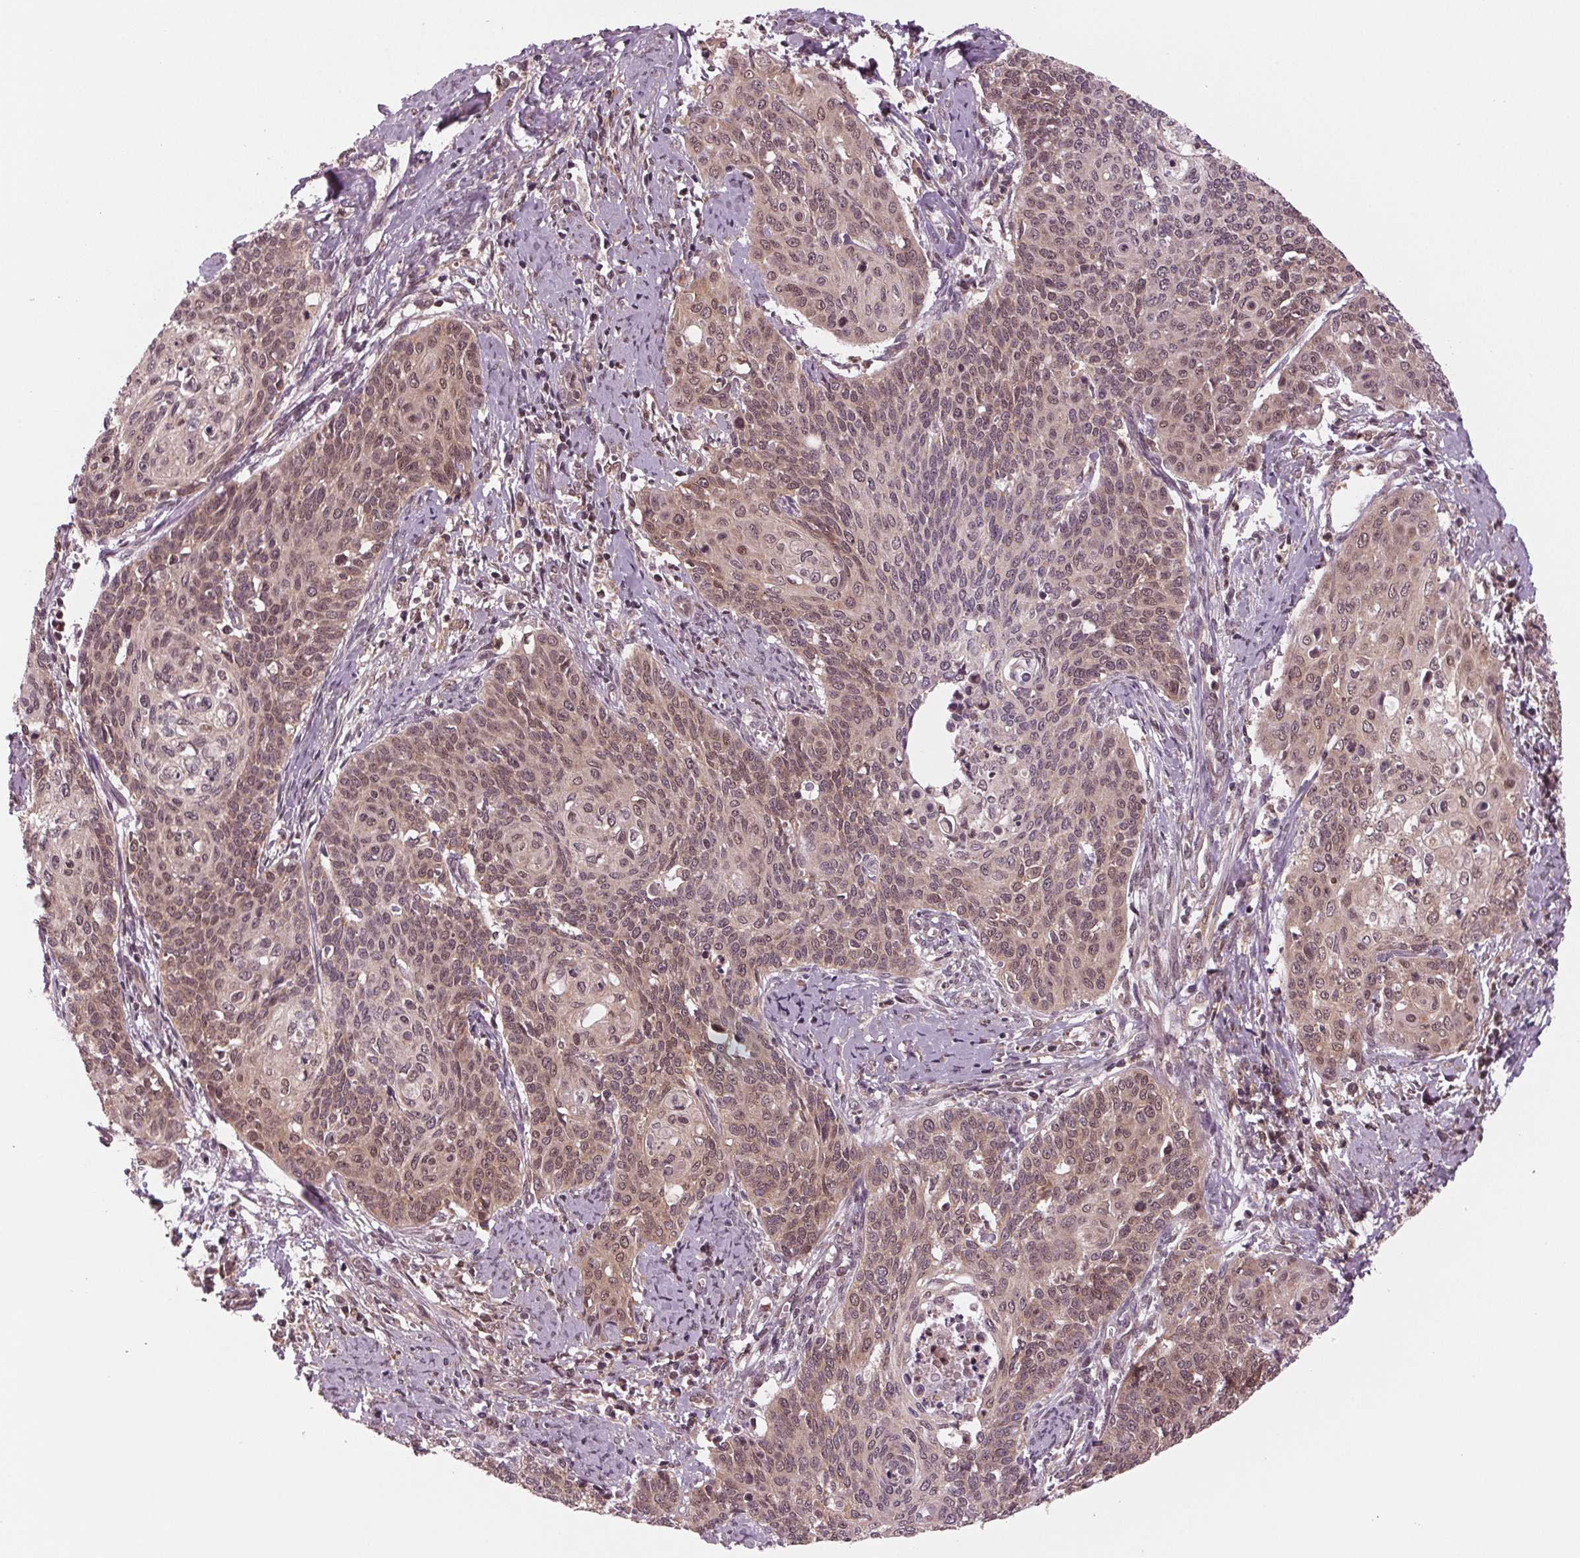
{"staining": {"intensity": "weak", "quantity": "25%-75%", "location": "cytoplasmic/membranous,nuclear"}, "tissue": "cervical cancer", "cell_type": "Tumor cells", "image_type": "cancer", "snomed": [{"axis": "morphology", "description": "Normal tissue, NOS"}, {"axis": "morphology", "description": "Squamous cell carcinoma, NOS"}, {"axis": "topography", "description": "Cervix"}], "caption": "Immunohistochemistry image of cervical cancer stained for a protein (brown), which shows low levels of weak cytoplasmic/membranous and nuclear staining in approximately 25%-75% of tumor cells.", "gene": "STAT3", "patient": {"sex": "female", "age": 39}}